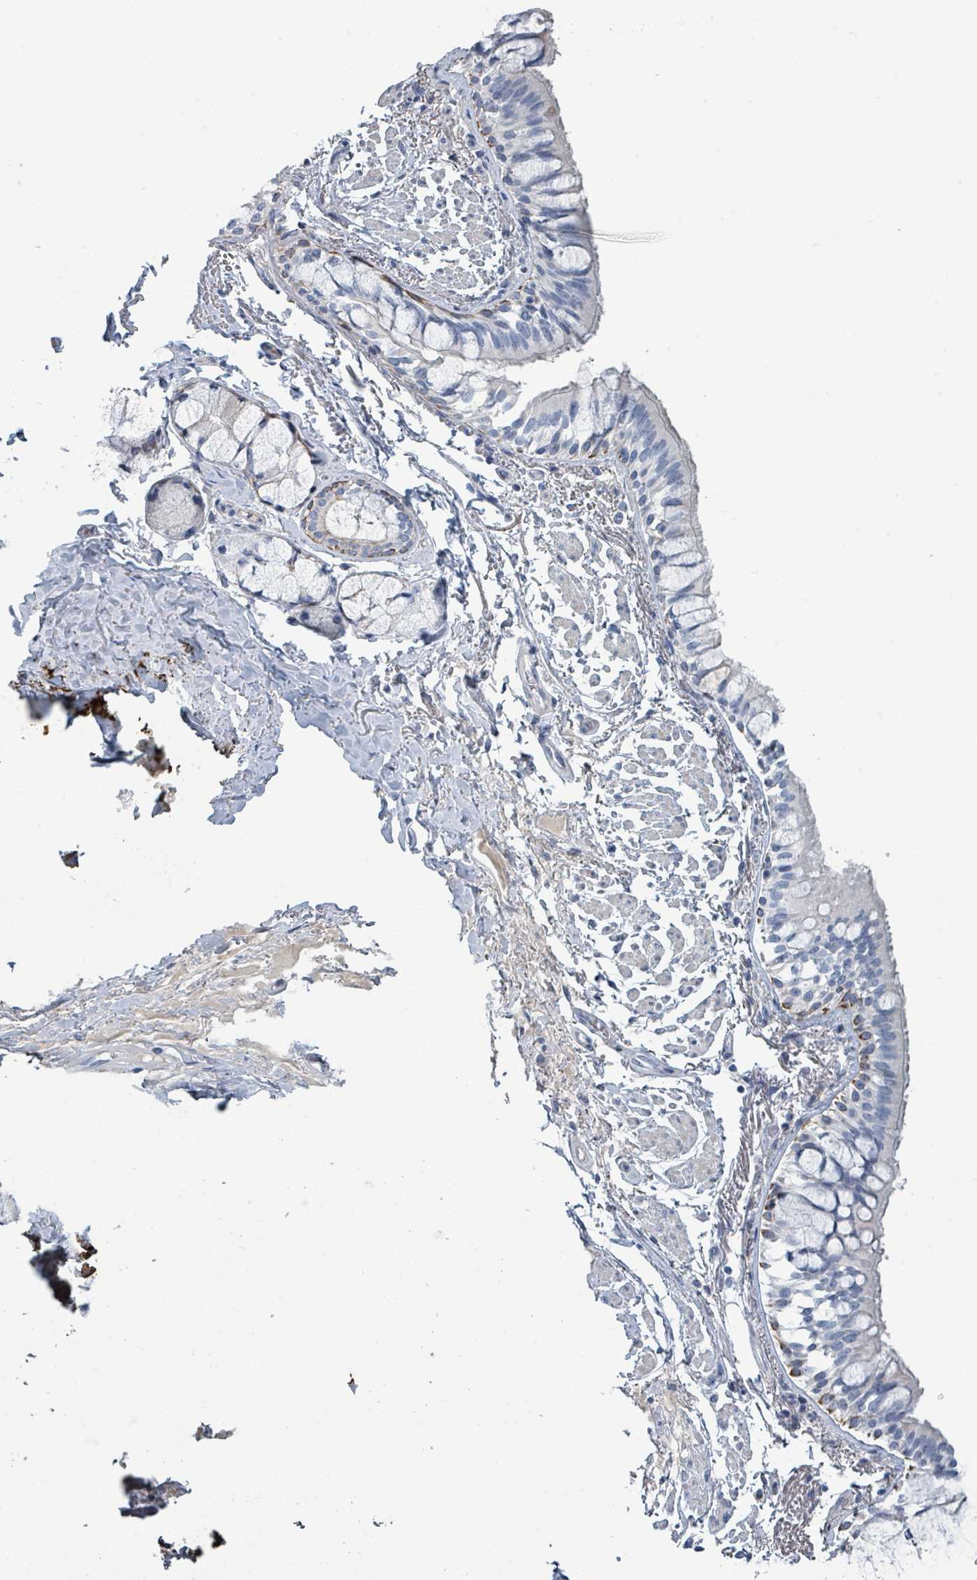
{"staining": {"intensity": "strong", "quantity": "25%-75%", "location": "cytoplasmic/membranous"}, "tissue": "bronchus", "cell_type": "Respiratory epithelial cells", "image_type": "normal", "snomed": [{"axis": "morphology", "description": "Normal tissue, NOS"}, {"axis": "topography", "description": "Bronchus"}], "caption": "Unremarkable bronchus displays strong cytoplasmic/membranous staining in approximately 25%-75% of respiratory epithelial cells, visualized by immunohistochemistry.", "gene": "RAB33B", "patient": {"sex": "male", "age": 70}}